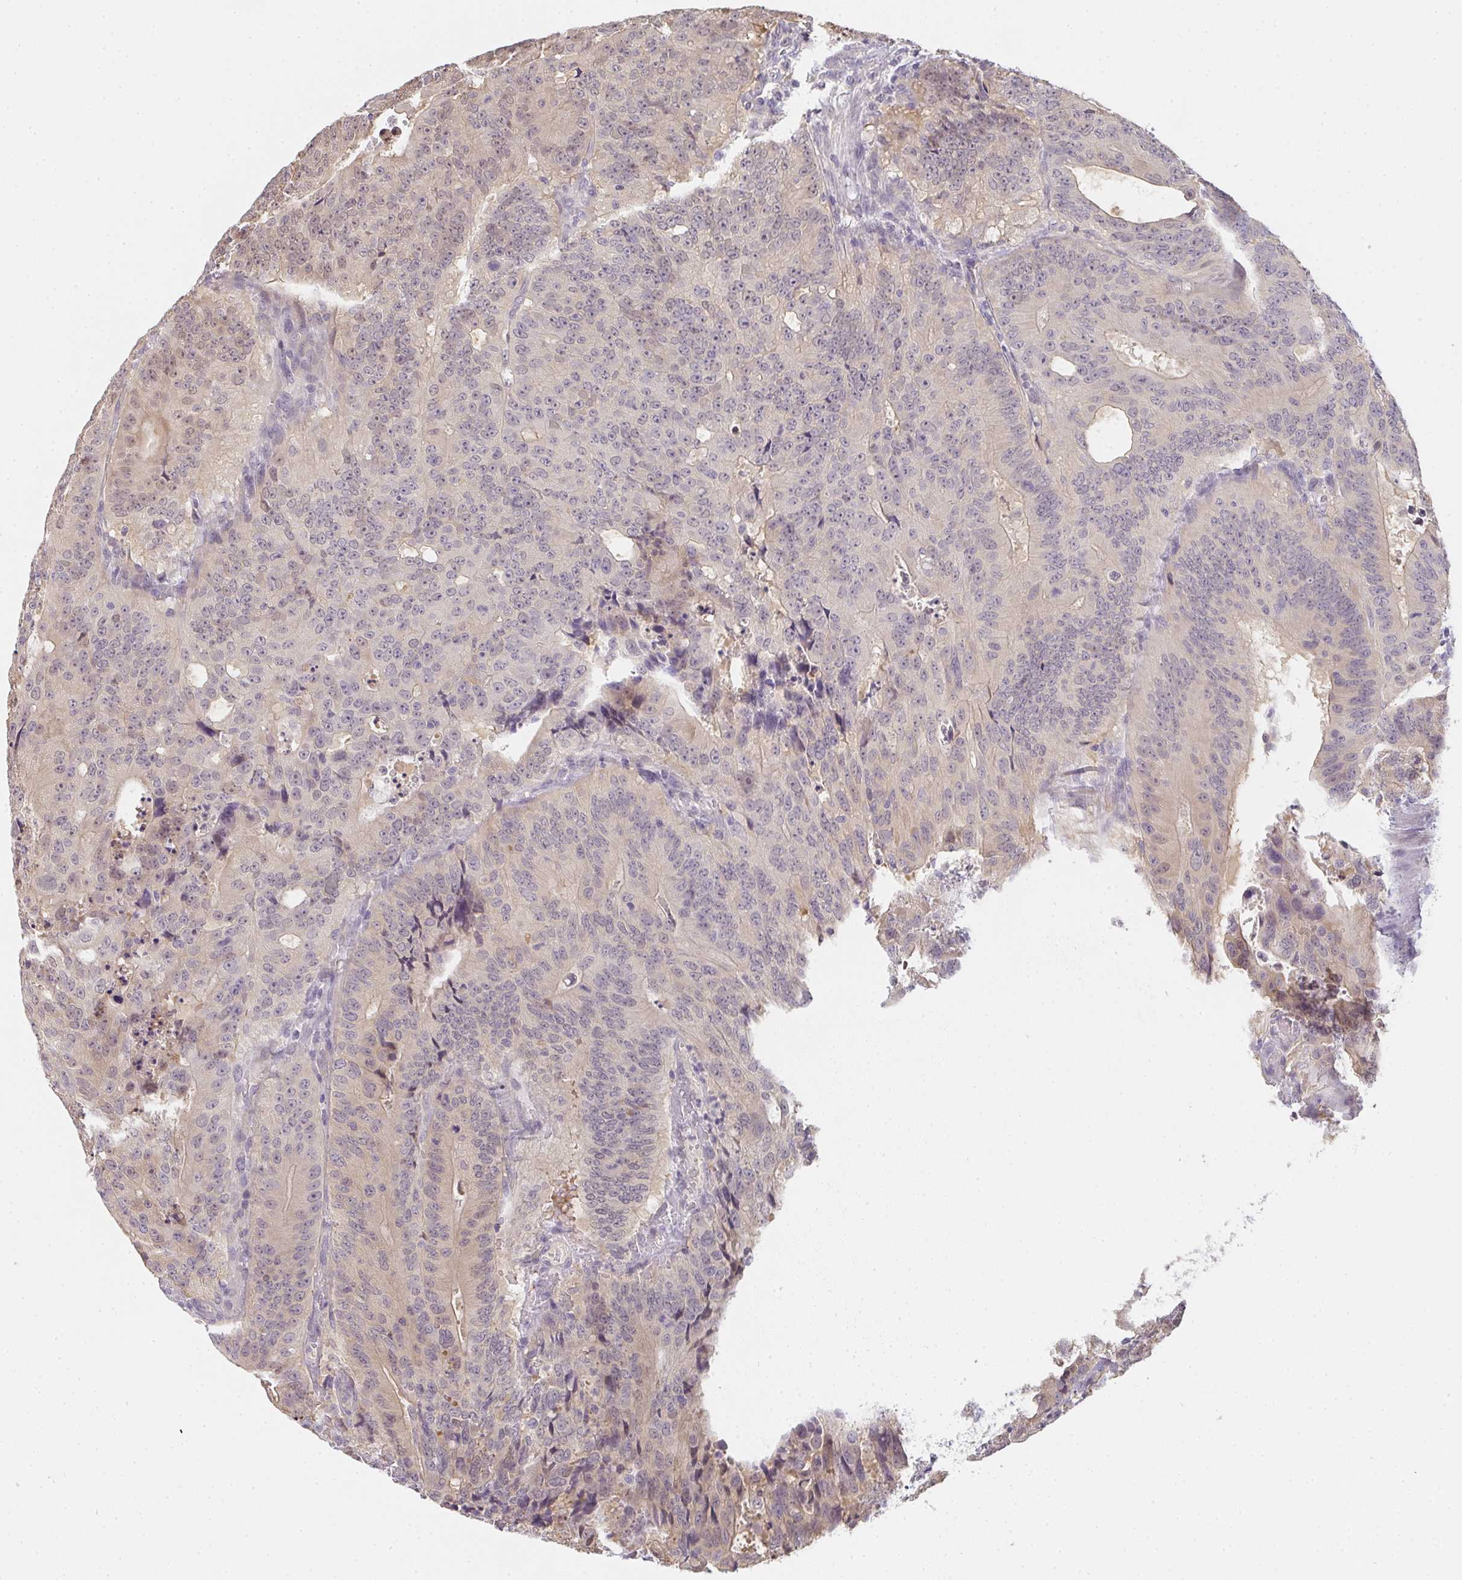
{"staining": {"intensity": "weak", "quantity": "<25%", "location": "nuclear"}, "tissue": "colorectal cancer", "cell_type": "Tumor cells", "image_type": "cancer", "snomed": [{"axis": "morphology", "description": "Adenocarcinoma, NOS"}, {"axis": "topography", "description": "Colon"}], "caption": "Tumor cells are negative for protein expression in human adenocarcinoma (colorectal).", "gene": "GSDMB", "patient": {"sex": "male", "age": 62}}